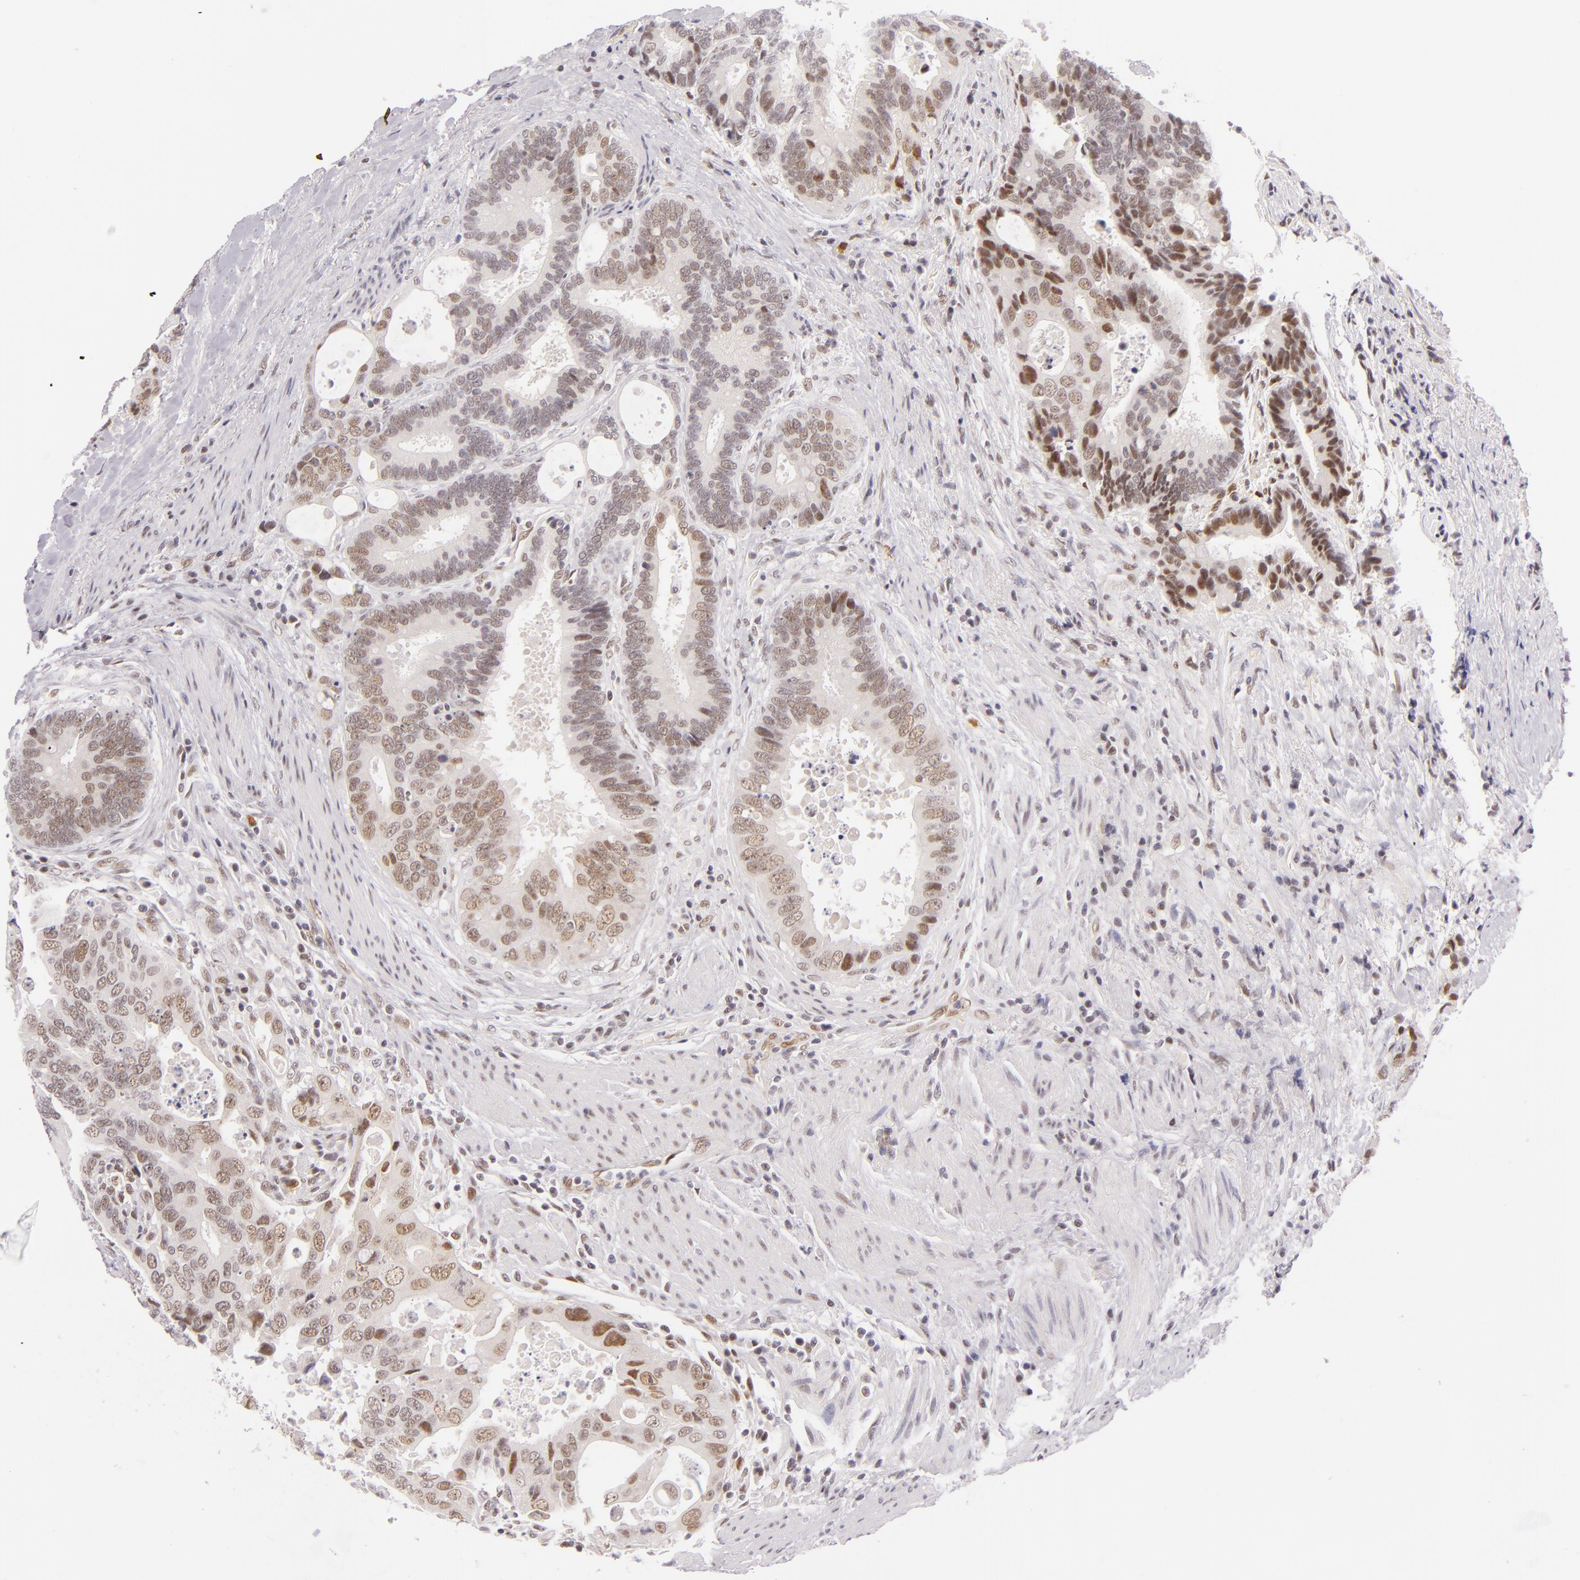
{"staining": {"intensity": "weak", "quantity": "25%-75%", "location": "cytoplasmic/membranous,nuclear"}, "tissue": "colorectal cancer", "cell_type": "Tumor cells", "image_type": "cancer", "snomed": [{"axis": "morphology", "description": "Adenocarcinoma, NOS"}, {"axis": "topography", "description": "Rectum"}], "caption": "IHC micrograph of colorectal cancer stained for a protein (brown), which exhibits low levels of weak cytoplasmic/membranous and nuclear expression in about 25%-75% of tumor cells.", "gene": "BCL3", "patient": {"sex": "female", "age": 67}}